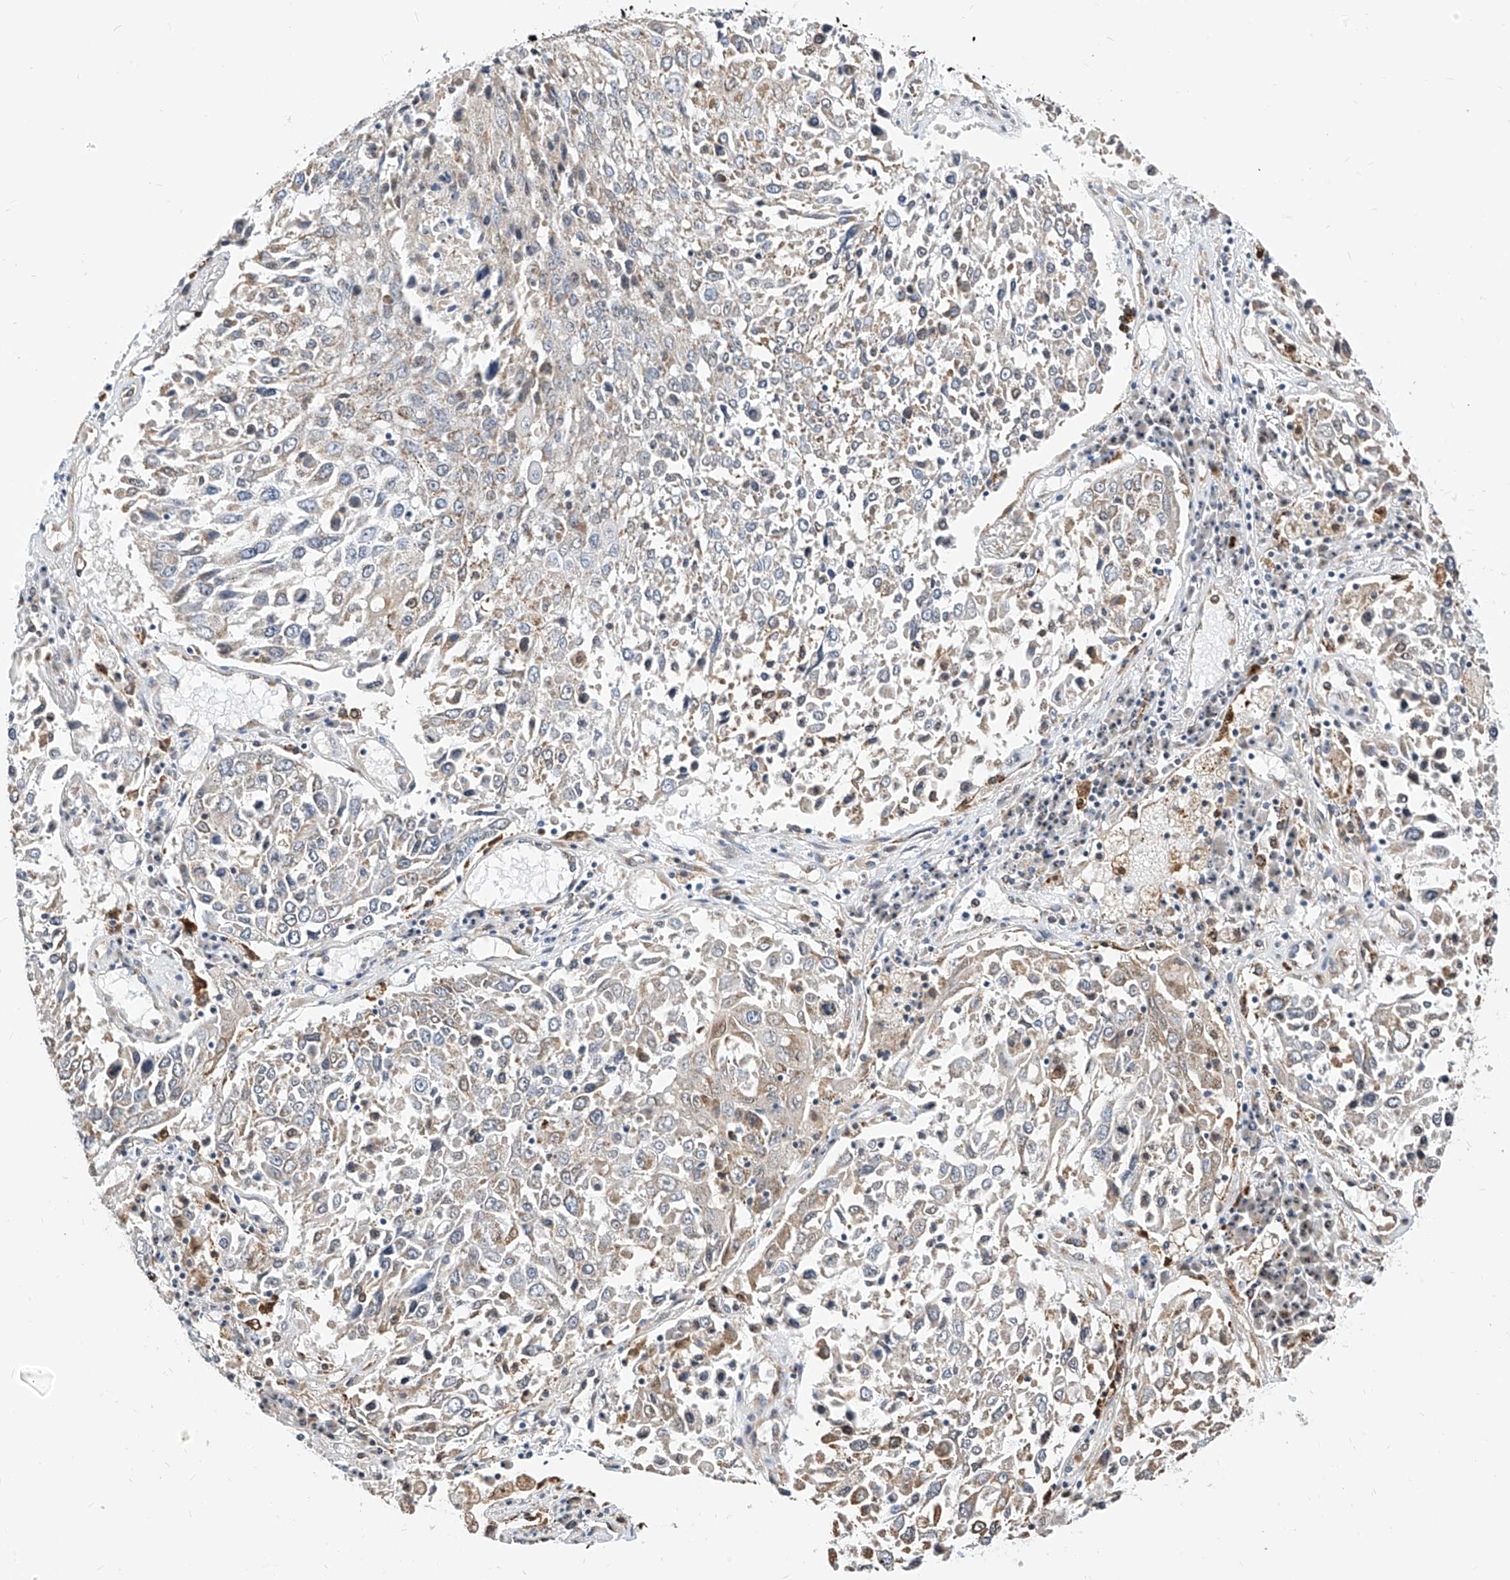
{"staining": {"intensity": "weak", "quantity": "<25%", "location": "cytoplasmic/membranous"}, "tissue": "lung cancer", "cell_type": "Tumor cells", "image_type": "cancer", "snomed": [{"axis": "morphology", "description": "Squamous cell carcinoma, NOS"}, {"axis": "topography", "description": "Lung"}], "caption": "This is an immunohistochemistry (IHC) photomicrograph of lung cancer. There is no positivity in tumor cells.", "gene": "TTLL8", "patient": {"sex": "male", "age": 65}}